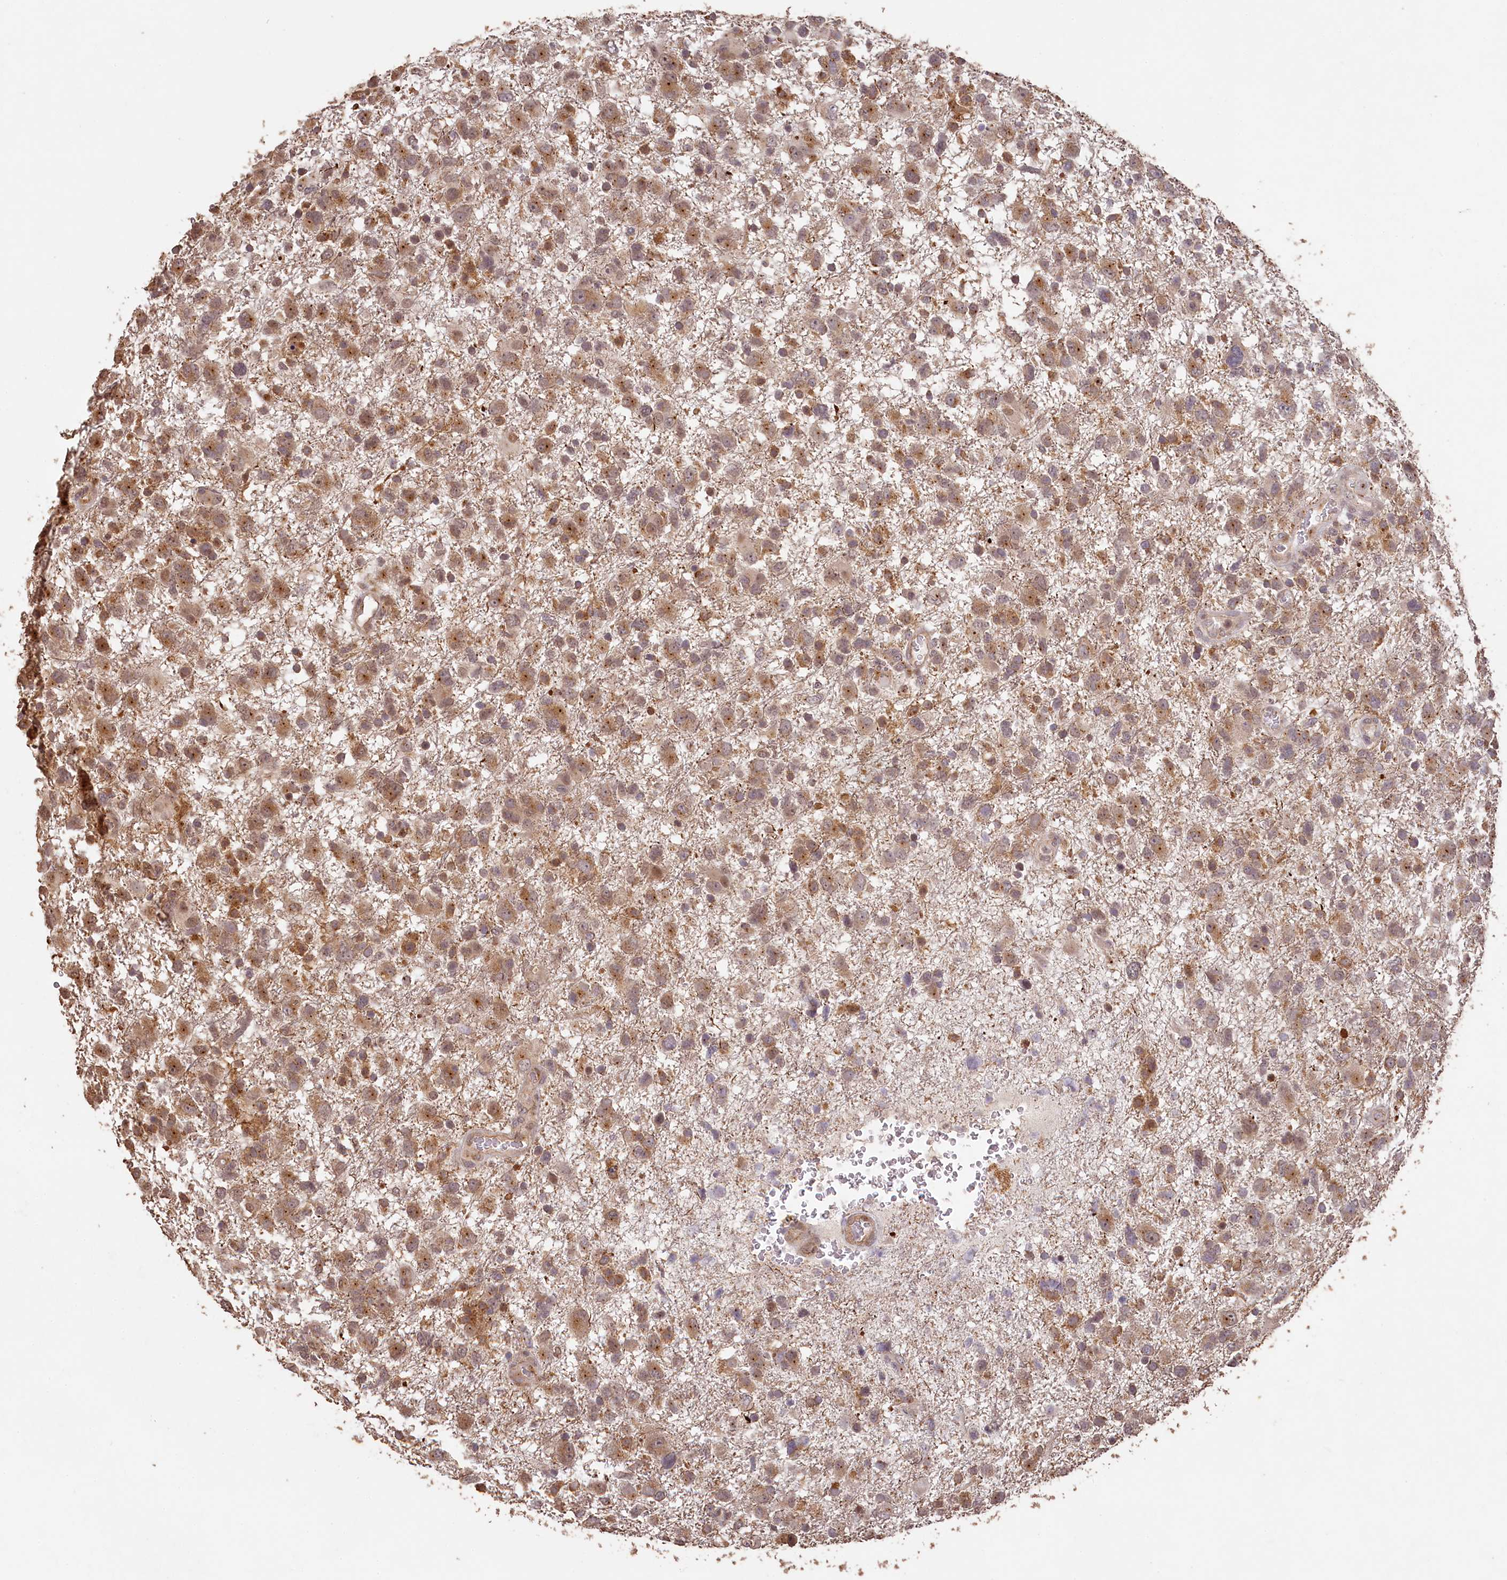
{"staining": {"intensity": "moderate", "quantity": ">75%", "location": "cytoplasmic/membranous"}, "tissue": "glioma", "cell_type": "Tumor cells", "image_type": "cancer", "snomed": [{"axis": "morphology", "description": "Glioma, malignant, High grade"}, {"axis": "topography", "description": "Brain"}], "caption": "Immunohistochemistry histopathology image of human malignant glioma (high-grade) stained for a protein (brown), which displays medium levels of moderate cytoplasmic/membranous staining in approximately >75% of tumor cells.", "gene": "MADD", "patient": {"sex": "male", "age": 61}}